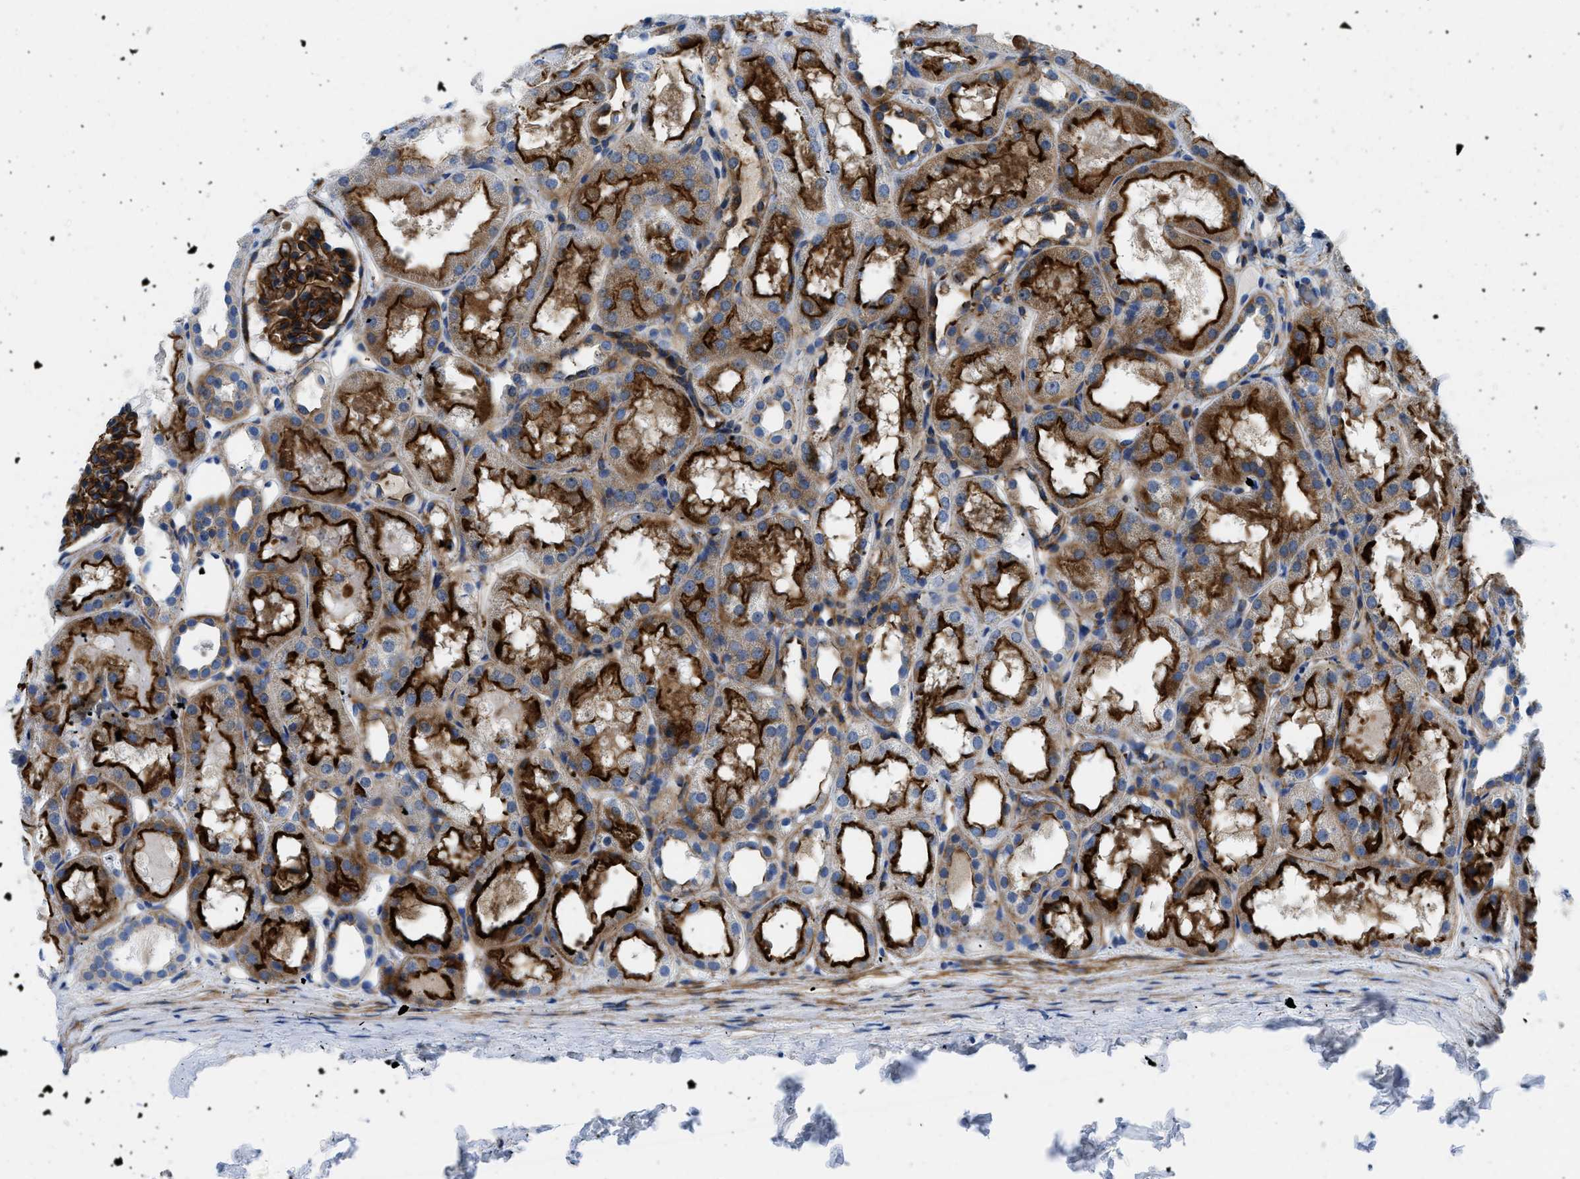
{"staining": {"intensity": "strong", "quantity": ">75%", "location": "cytoplasmic/membranous"}, "tissue": "kidney", "cell_type": "Cells in glomeruli", "image_type": "normal", "snomed": [{"axis": "morphology", "description": "Normal tissue, NOS"}, {"axis": "topography", "description": "Kidney"}, {"axis": "topography", "description": "Urinary bladder"}], "caption": "This is a micrograph of immunohistochemistry (IHC) staining of unremarkable kidney, which shows strong expression in the cytoplasmic/membranous of cells in glomeruli.", "gene": "CUTA", "patient": {"sex": "male", "age": 16}}